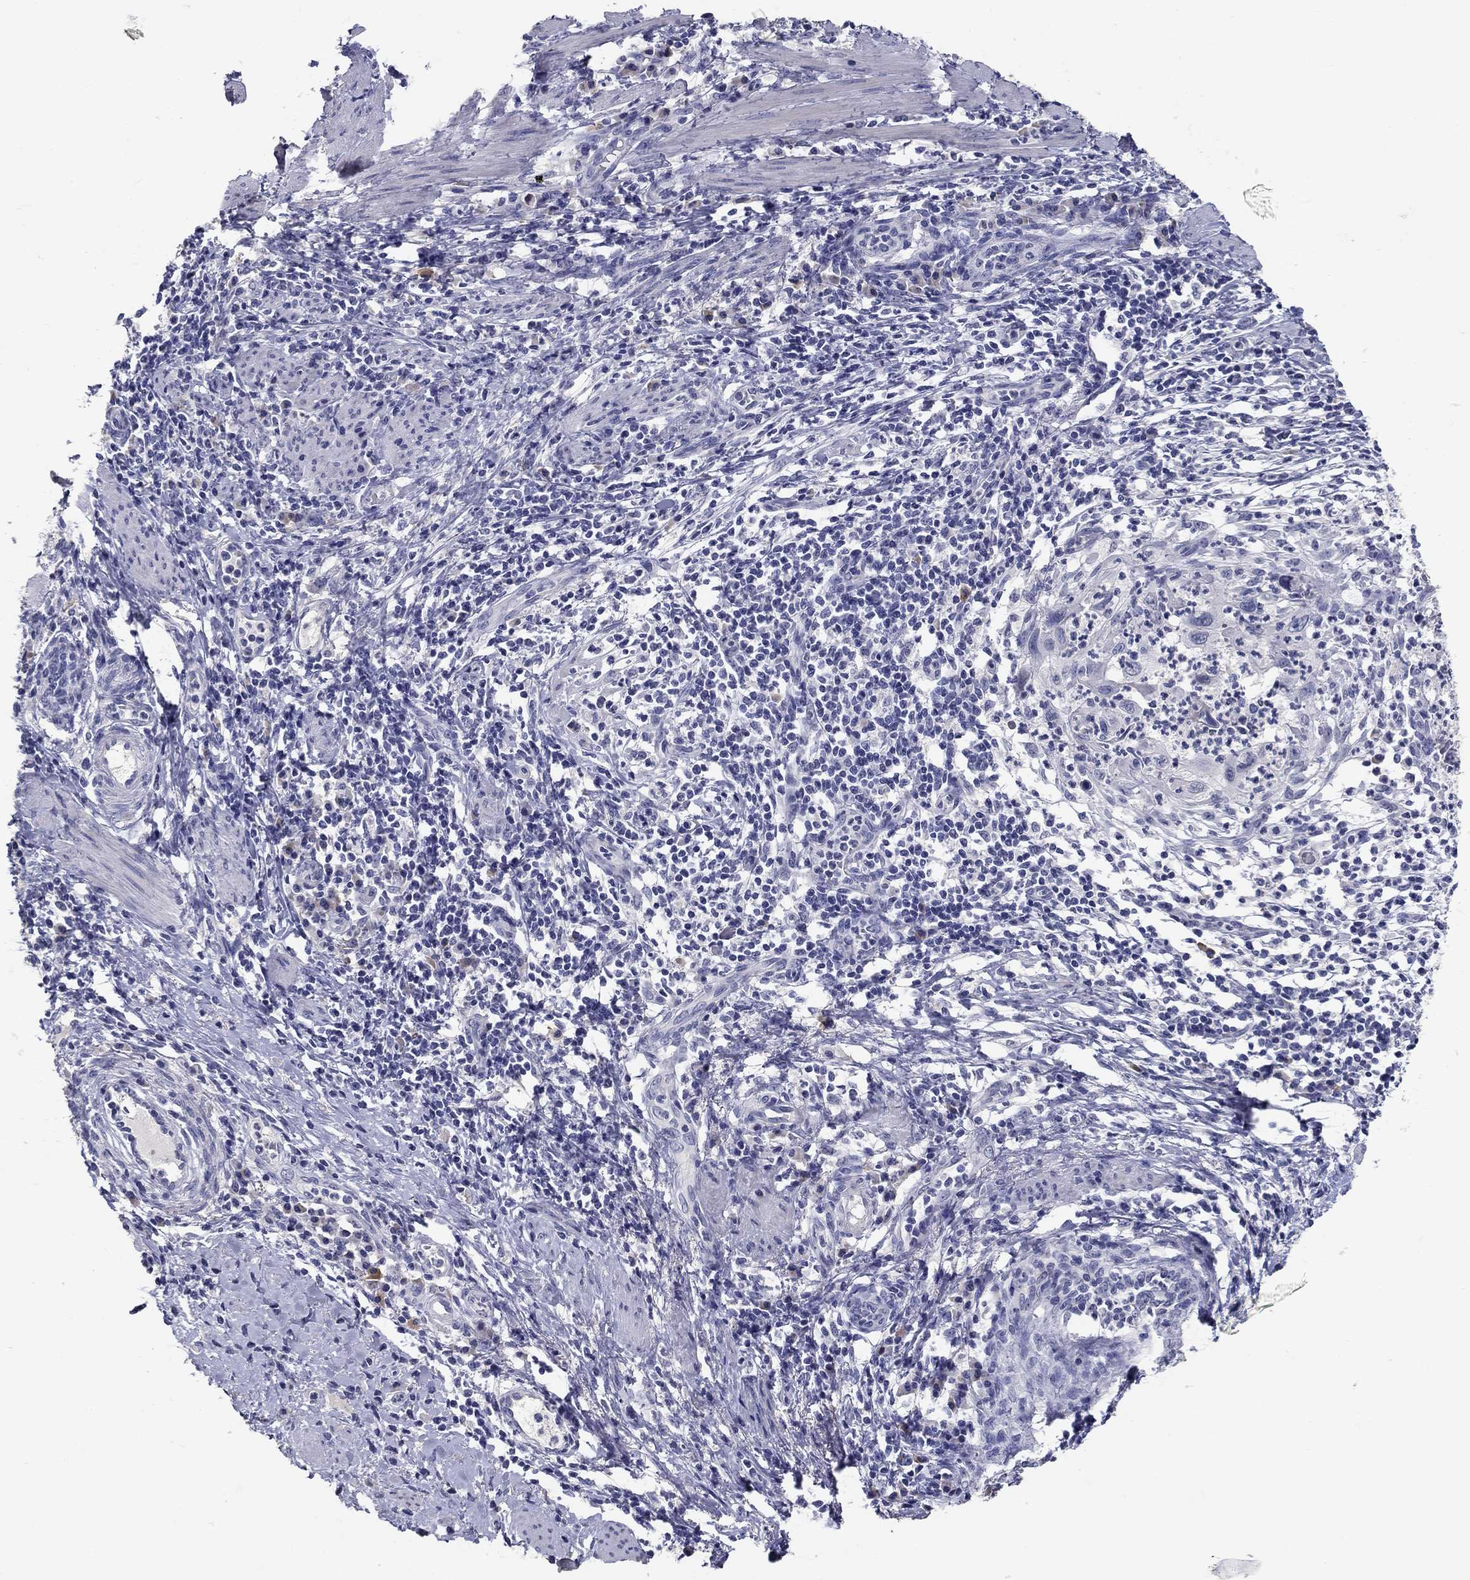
{"staining": {"intensity": "negative", "quantity": "none", "location": "none"}, "tissue": "cervical cancer", "cell_type": "Tumor cells", "image_type": "cancer", "snomed": [{"axis": "morphology", "description": "Squamous cell carcinoma, NOS"}, {"axis": "topography", "description": "Cervix"}], "caption": "High magnification brightfield microscopy of cervical squamous cell carcinoma stained with DAB (brown) and counterstained with hematoxylin (blue): tumor cells show no significant positivity.", "gene": "POMC", "patient": {"sex": "female", "age": 26}}